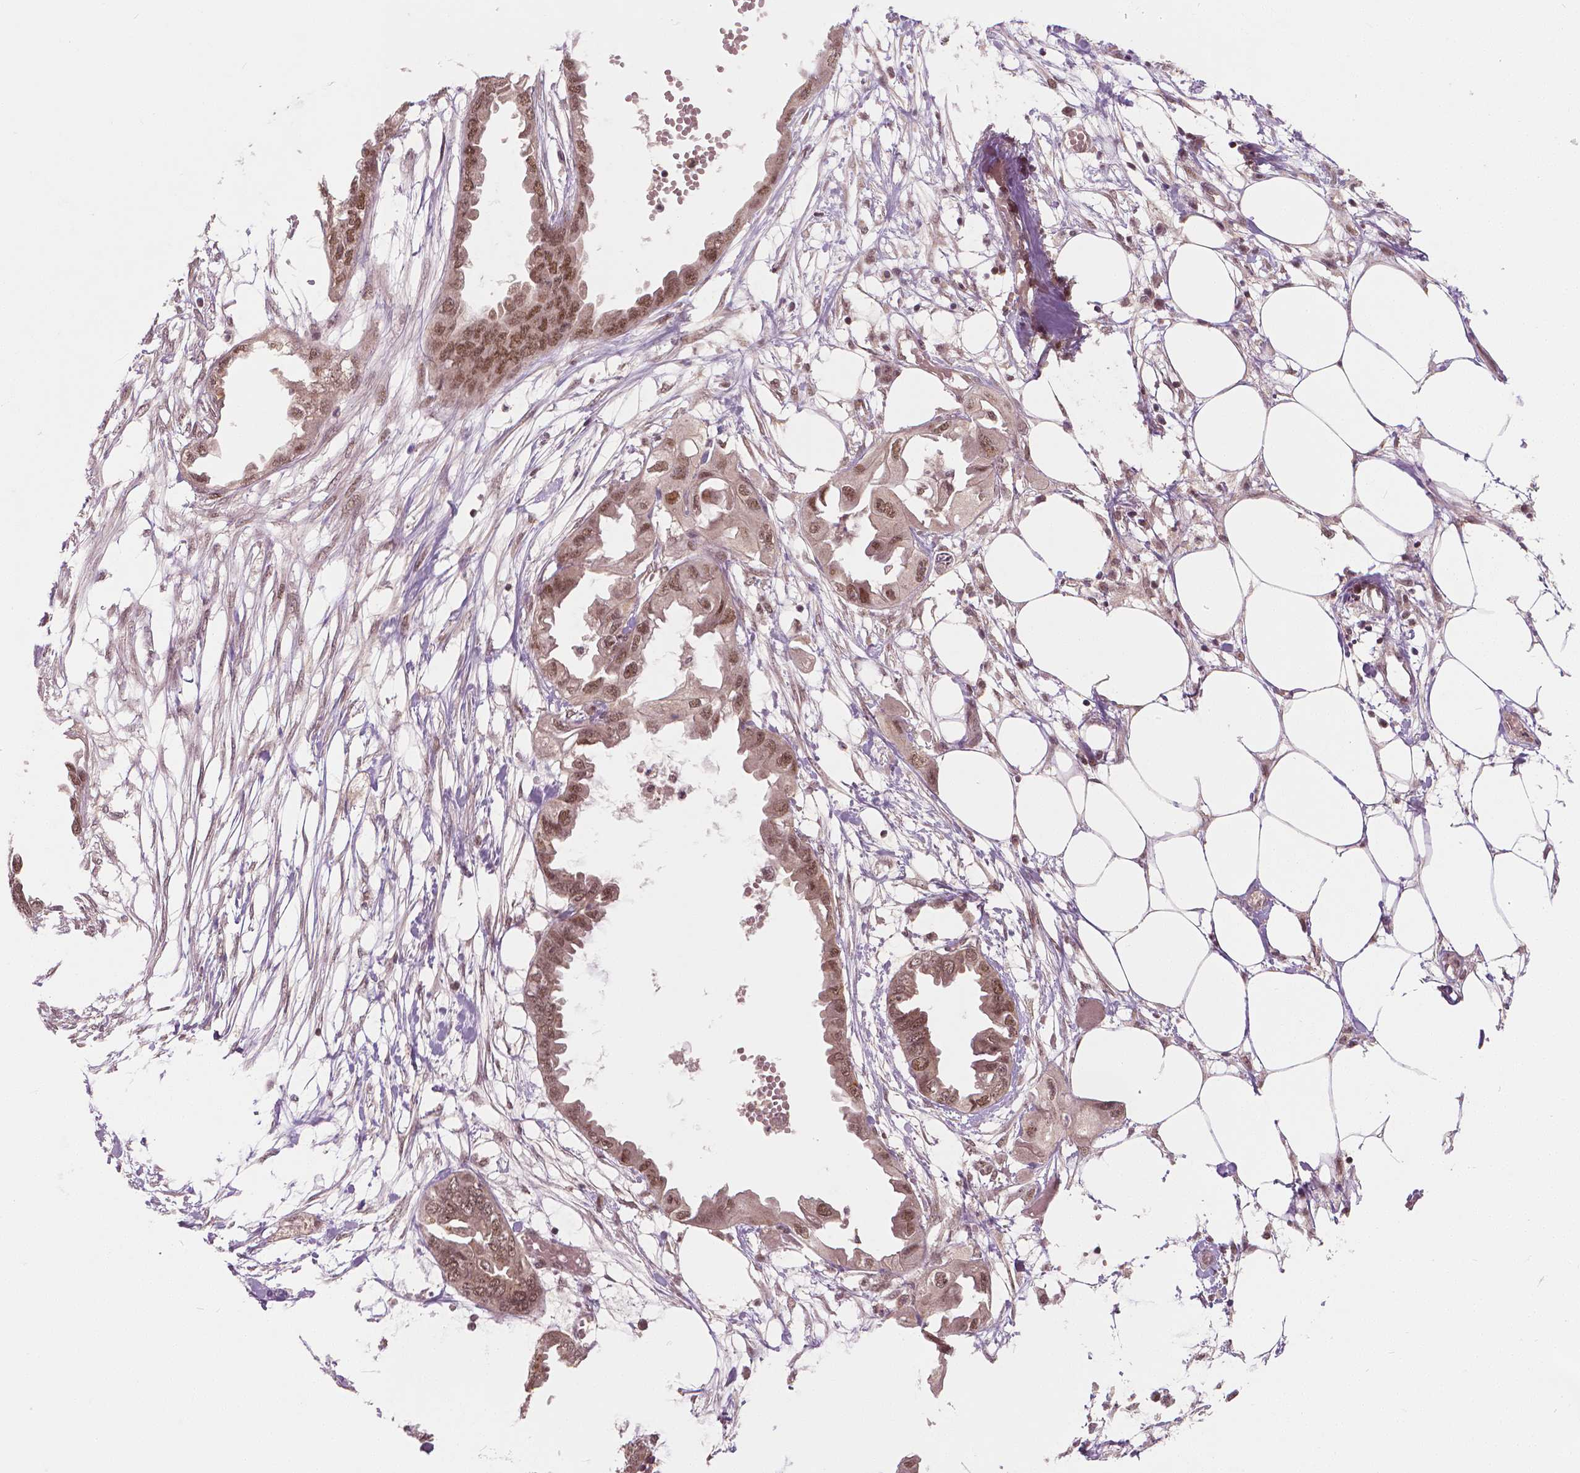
{"staining": {"intensity": "moderate", "quantity": ">75%", "location": "nuclear"}, "tissue": "endometrial cancer", "cell_type": "Tumor cells", "image_type": "cancer", "snomed": [{"axis": "morphology", "description": "Adenocarcinoma, NOS"}, {"axis": "morphology", "description": "Adenocarcinoma, metastatic, NOS"}, {"axis": "topography", "description": "Adipose tissue"}, {"axis": "topography", "description": "Endometrium"}], "caption": "Immunohistochemical staining of endometrial metastatic adenocarcinoma demonstrates medium levels of moderate nuclear protein staining in about >75% of tumor cells. The staining was performed using DAB to visualize the protein expression in brown, while the nuclei were stained in blue with hematoxylin (Magnification: 20x).", "gene": "NSD2", "patient": {"sex": "female", "age": 67}}